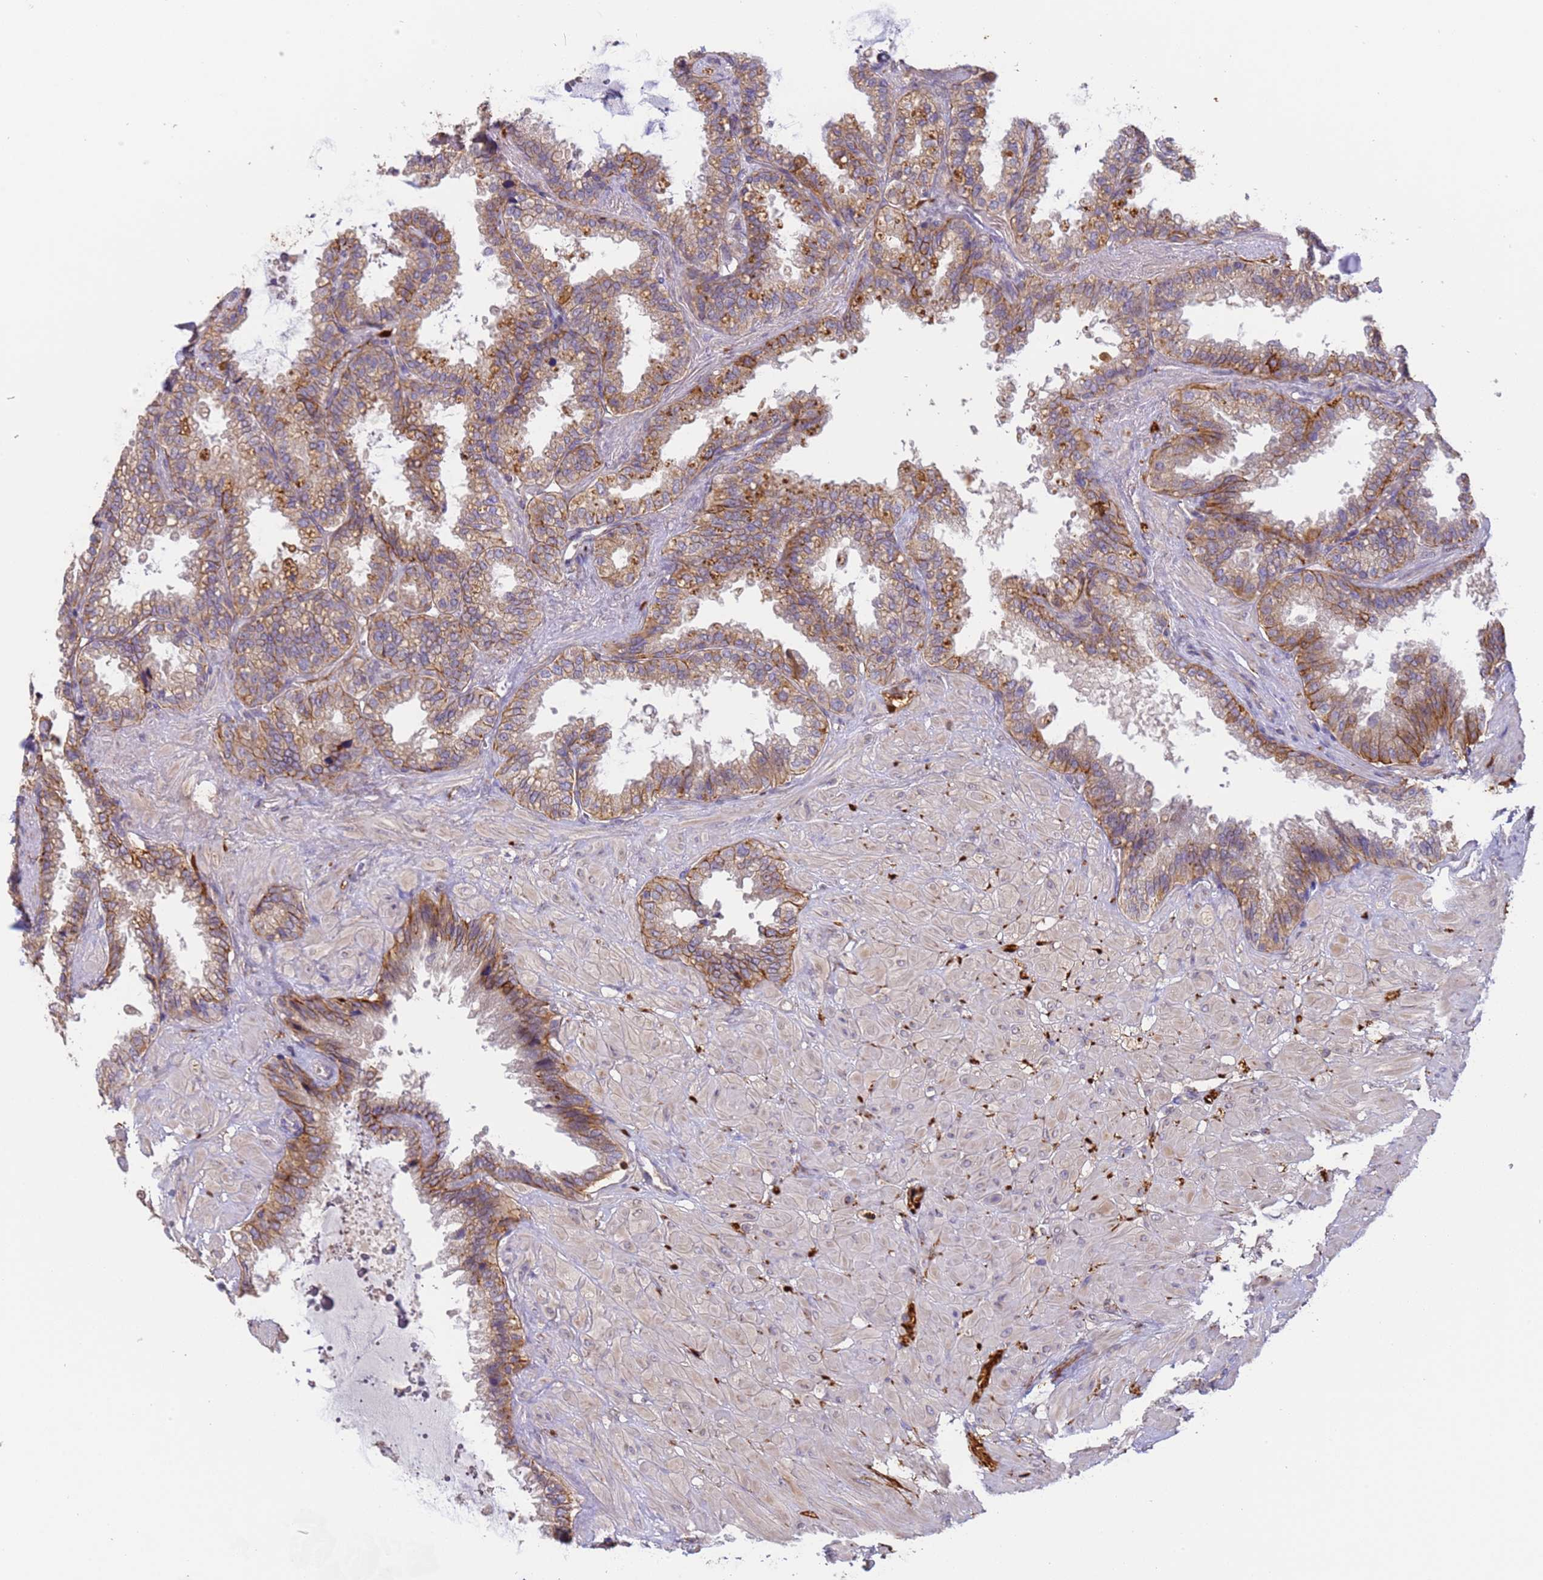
{"staining": {"intensity": "moderate", "quantity": ">75%", "location": "cytoplasmic/membranous"}, "tissue": "seminal vesicle", "cell_type": "Glandular cells", "image_type": "normal", "snomed": [{"axis": "morphology", "description": "Normal tissue, NOS"}, {"axis": "topography", "description": "Seminal veicle"}], "caption": "Immunohistochemistry (IHC) of unremarkable seminal vesicle exhibits medium levels of moderate cytoplasmic/membranous positivity in approximately >75% of glandular cells.", "gene": "M6PR", "patient": {"sex": "male", "age": 46}}